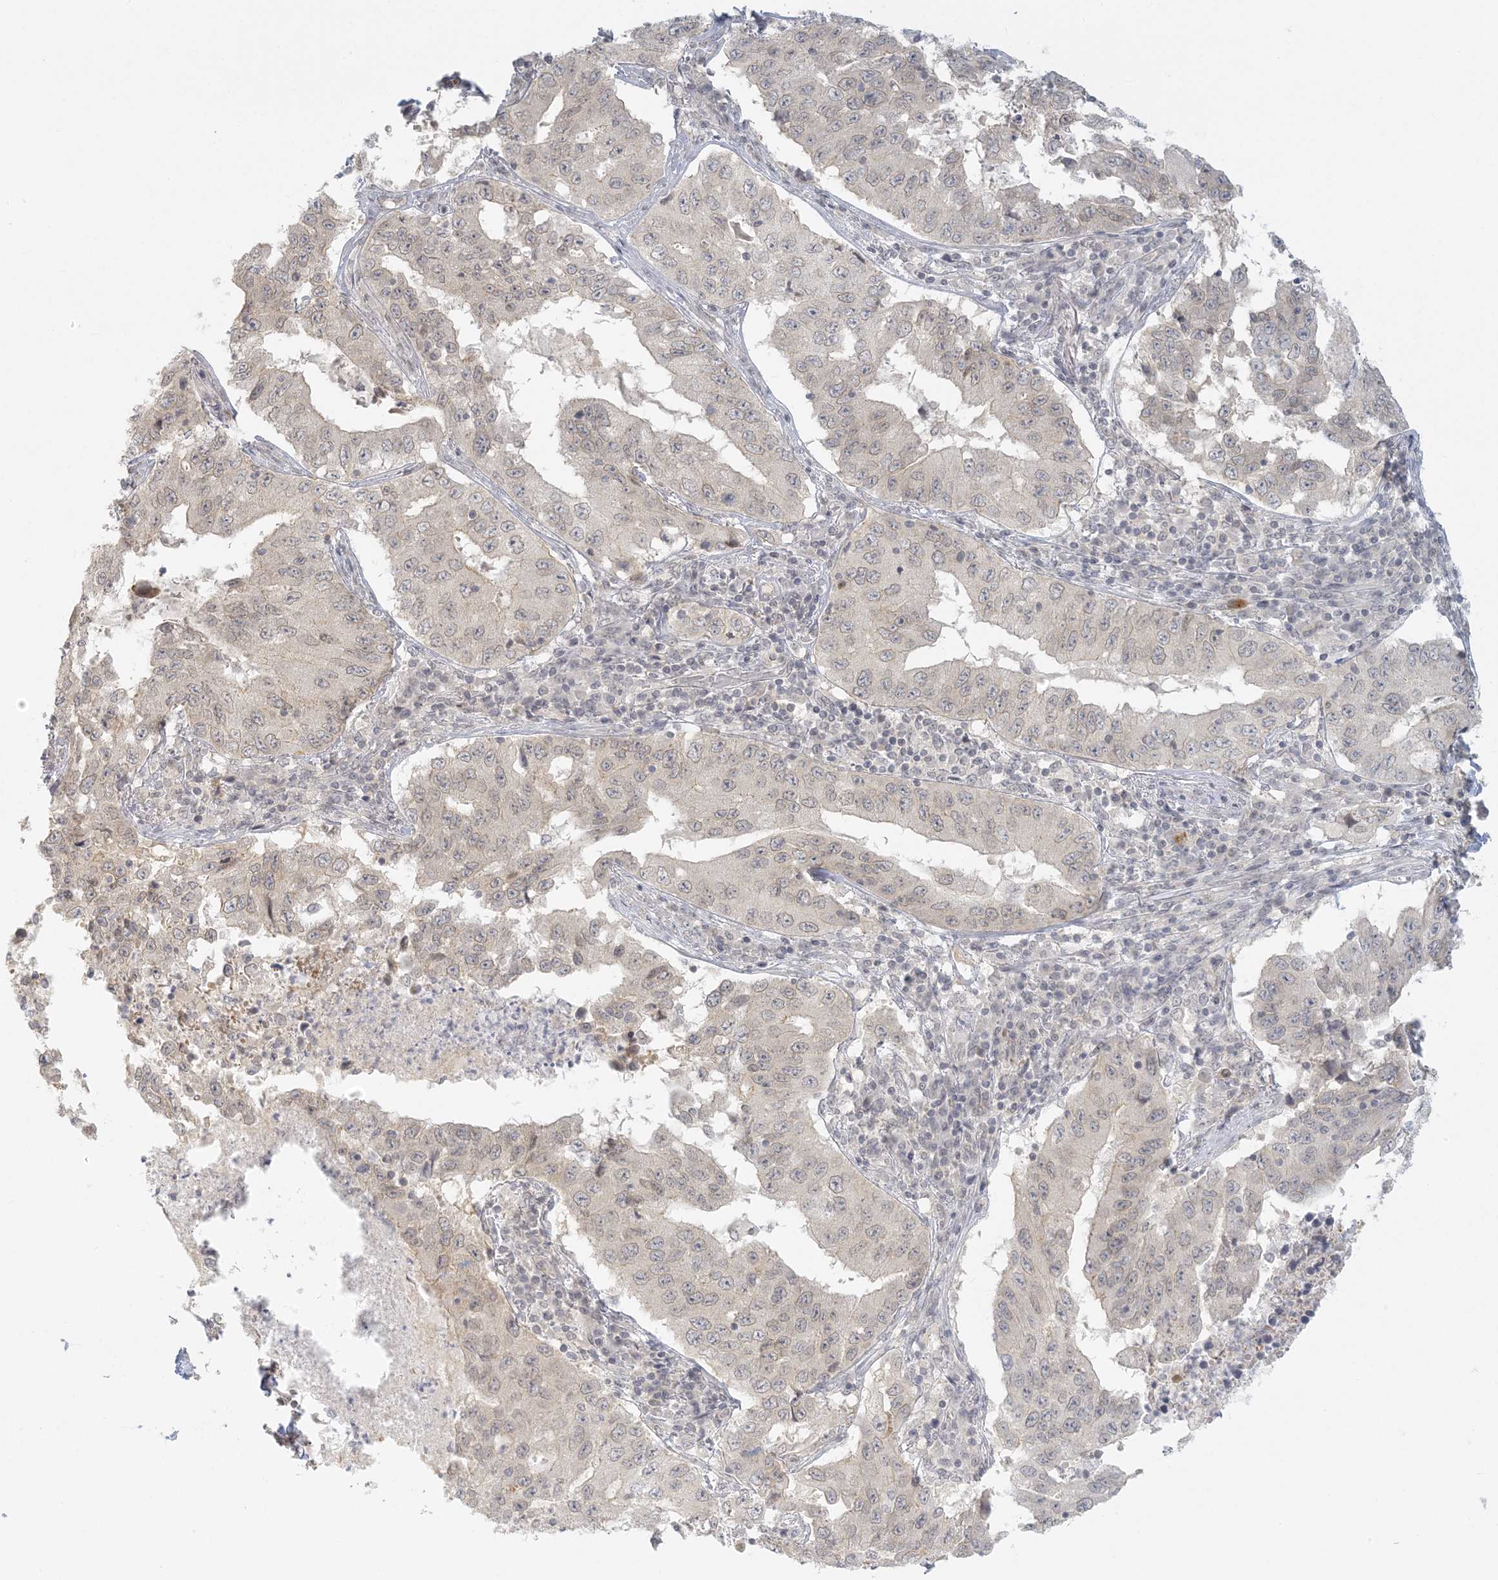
{"staining": {"intensity": "negative", "quantity": "none", "location": "none"}, "tissue": "lung cancer", "cell_type": "Tumor cells", "image_type": "cancer", "snomed": [{"axis": "morphology", "description": "Adenocarcinoma, NOS"}, {"axis": "topography", "description": "Lung"}], "caption": "DAB immunohistochemical staining of human lung adenocarcinoma displays no significant positivity in tumor cells.", "gene": "LIPT1", "patient": {"sex": "female", "age": 51}}